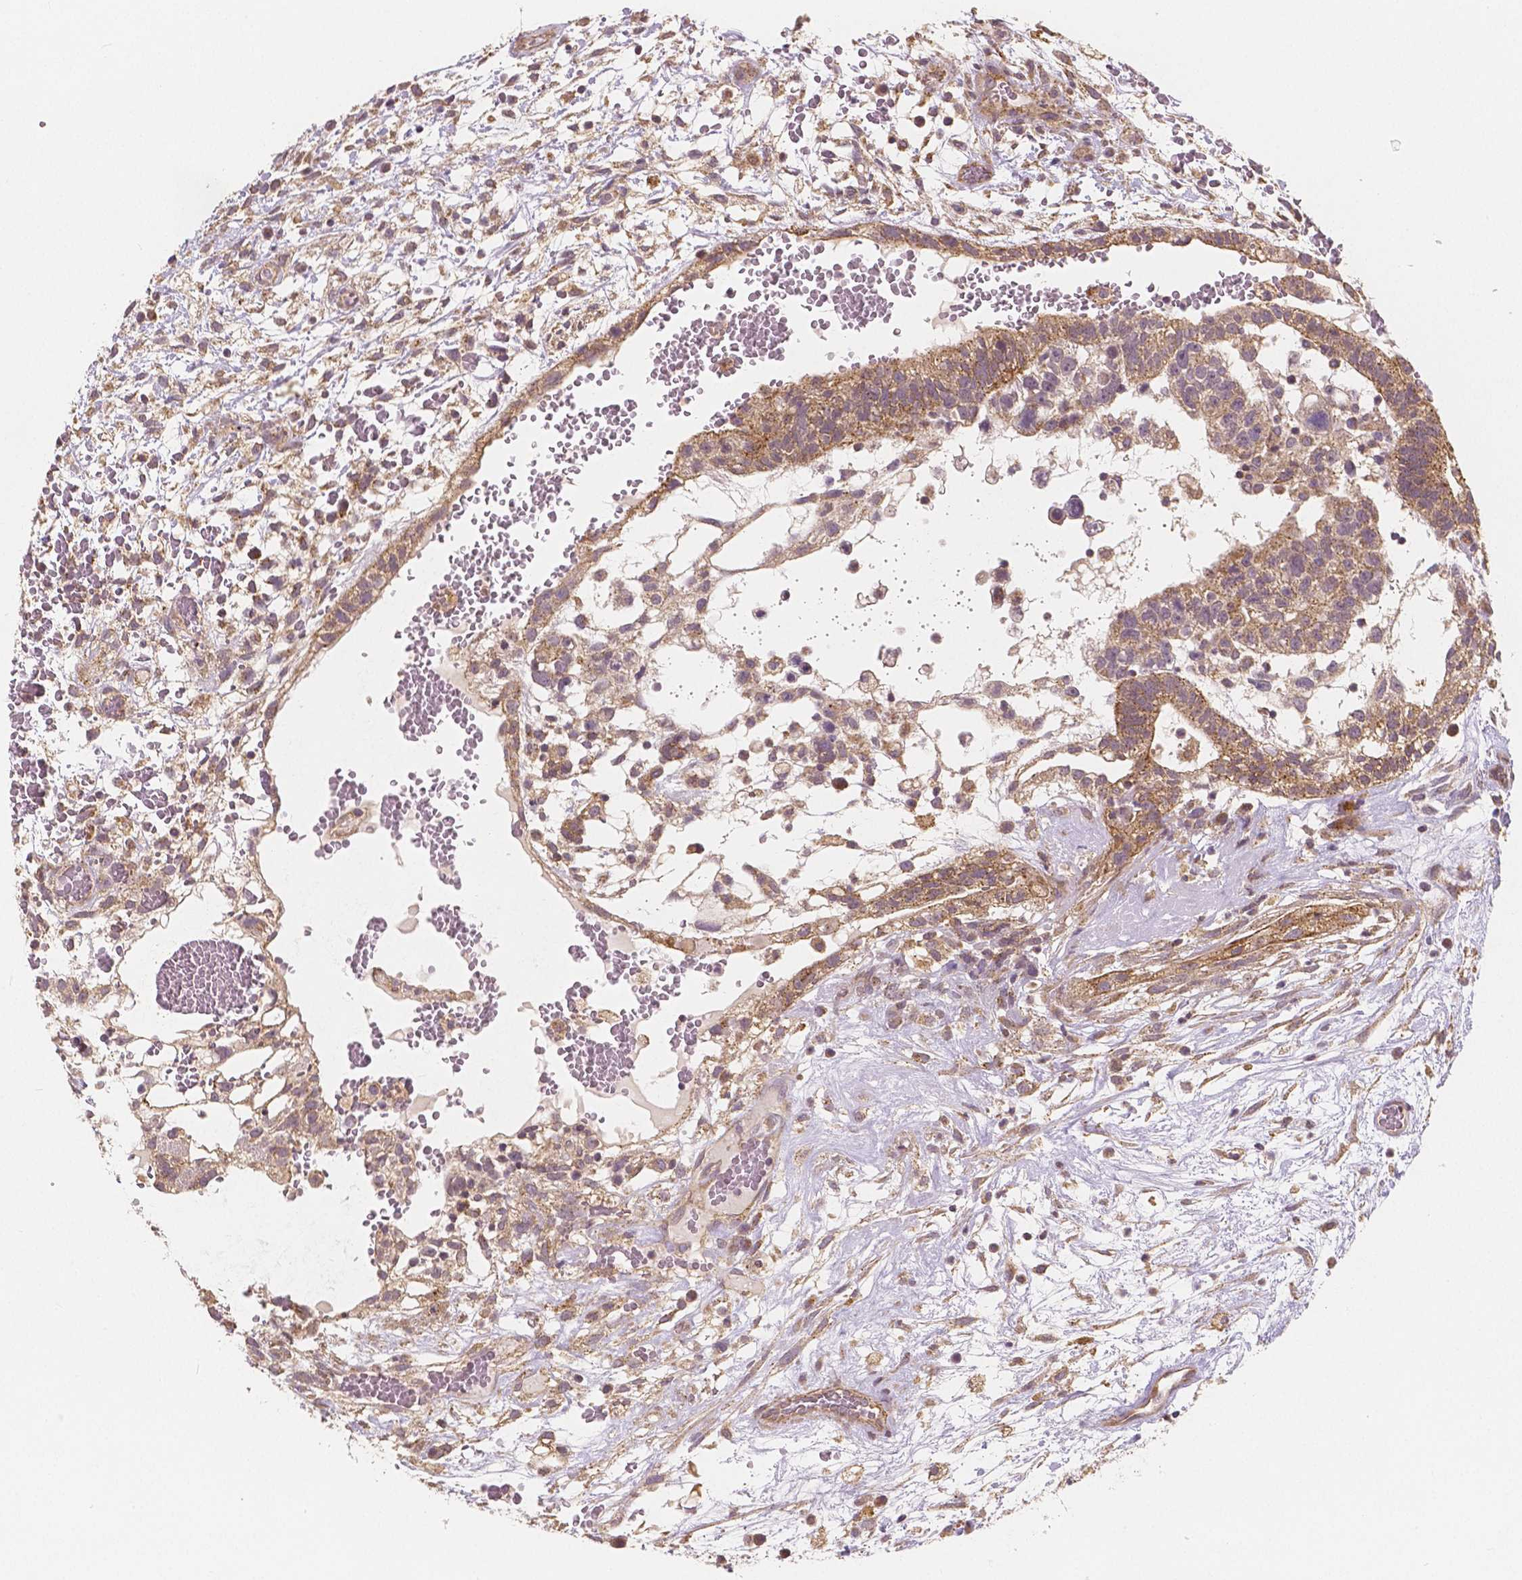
{"staining": {"intensity": "moderate", "quantity": ">75%", "location": "cytoplasmic/membranous"}, "tissue": "testis cancer", "cell_type": "Tumor cells", "image_type": "cancer", "snomed": [{"axis": "morphology", "description": "Normal tissue, NOS"}, {"axis": "morphology", "description": "Carcinoma, Embryonal, NOS"}, {"axis": "topography", "description": "Testis"}], "caption": "Testis cancer (embryonal carcinoma) was stained to show a protein in brown. There is medium levels of moderate cytoplasmic/membranous expression in about >75% of tumor cells. The protein of interest is shown in brown color, while the nuclei are stained blue.", "gene": "SNX12", "patient": {"sex": "male", "age": 32}}